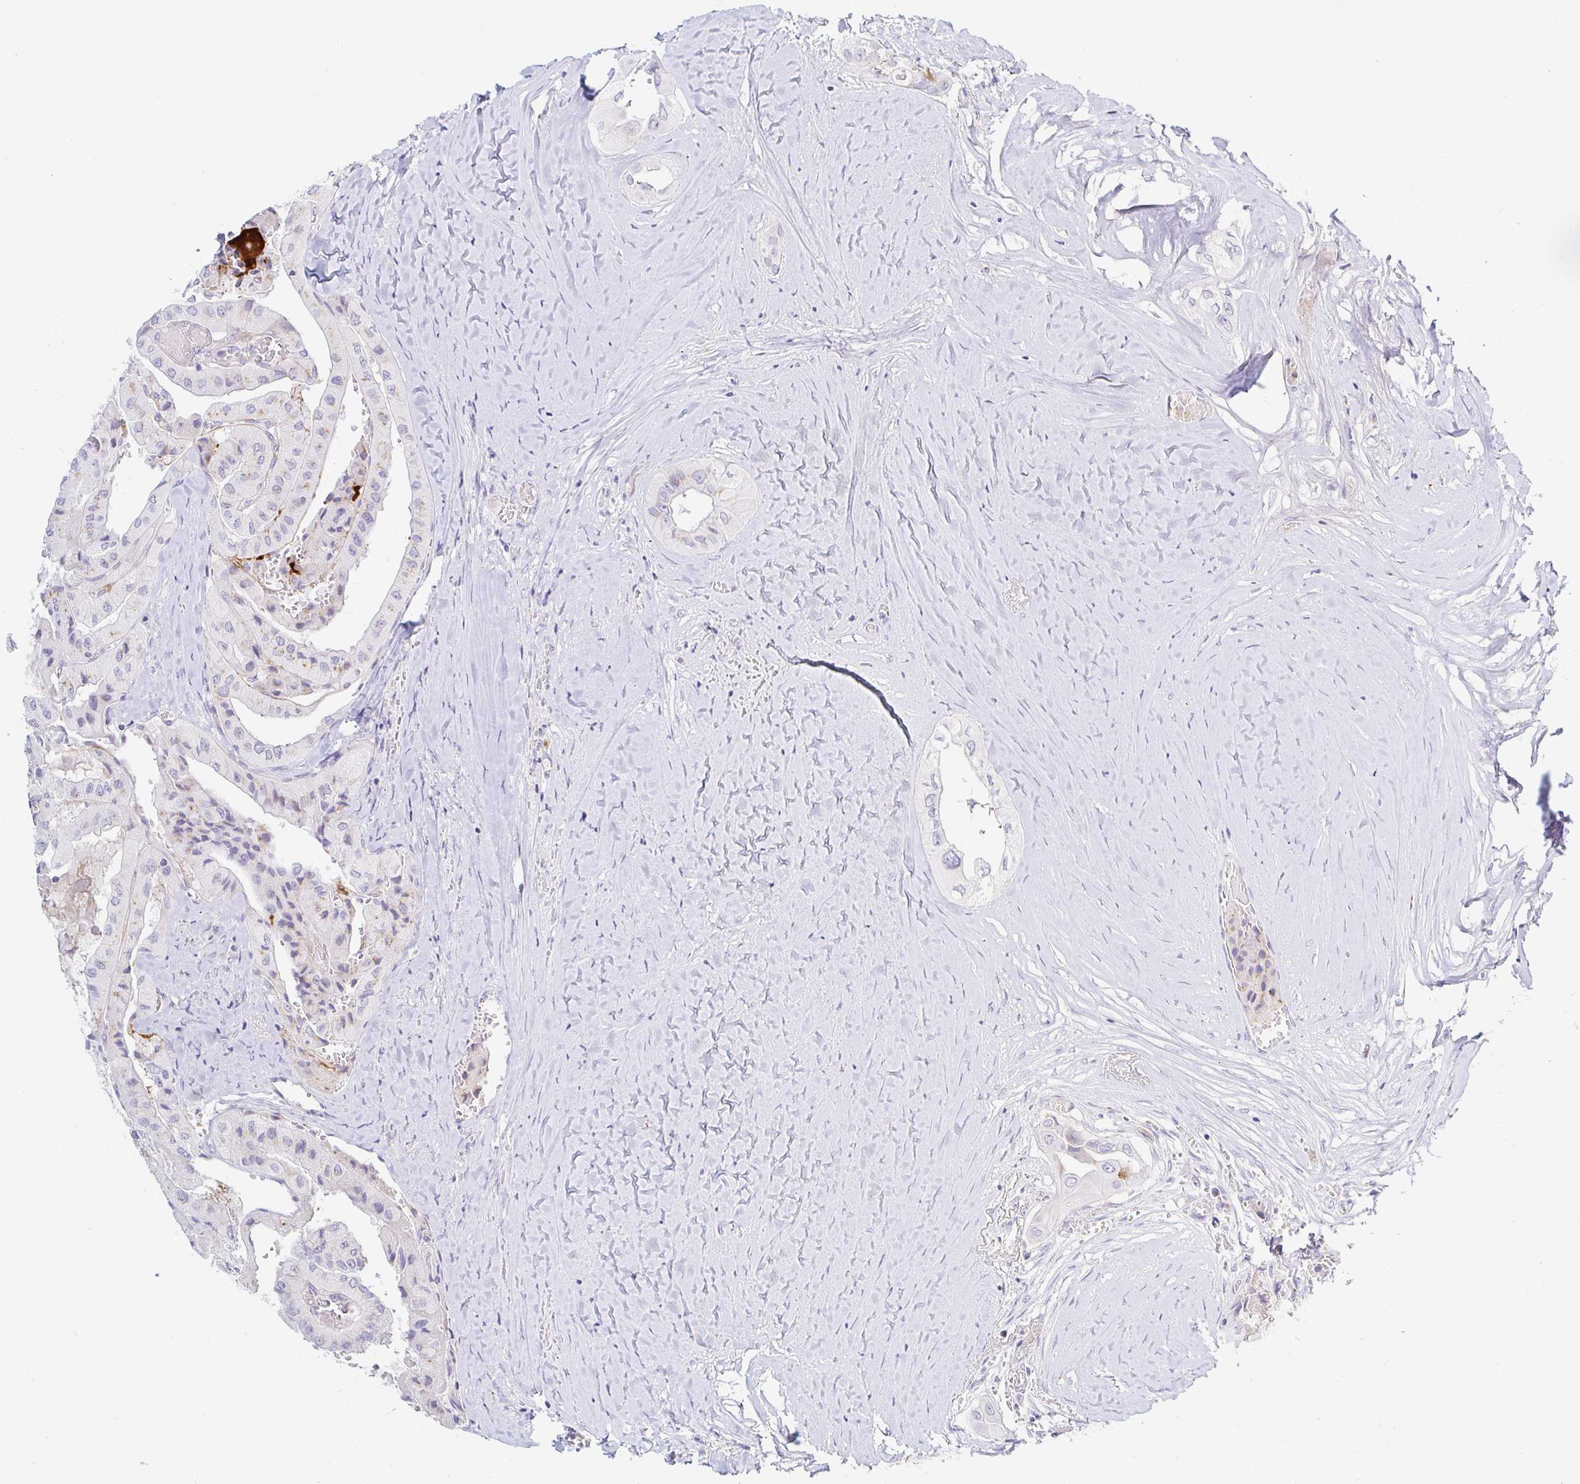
{"staining": {"intensity": "weak", "quantity": "<25%", "location": "cytoplasmic/membranous"}, "tissue": "thyroid cancer", "cell_type": "Tumor cells", "image_type": "cancer", "snomed": [{"axis": "morphology", "description": "Normal tissue, NOS"}, {"axis": "morphology", "description": "Papillary adenocarcinoma, NOS"}, {"axis": "topography", "description": "Thyroid gland"}], "caption": "DAB (3,3'-diaminobenzidine) immunohistochemical staining of thyroid cancer shows no significant positivity in tumor cells.", "gene": "OR51D1", "patient": {"sex": "female", "age": 59}}